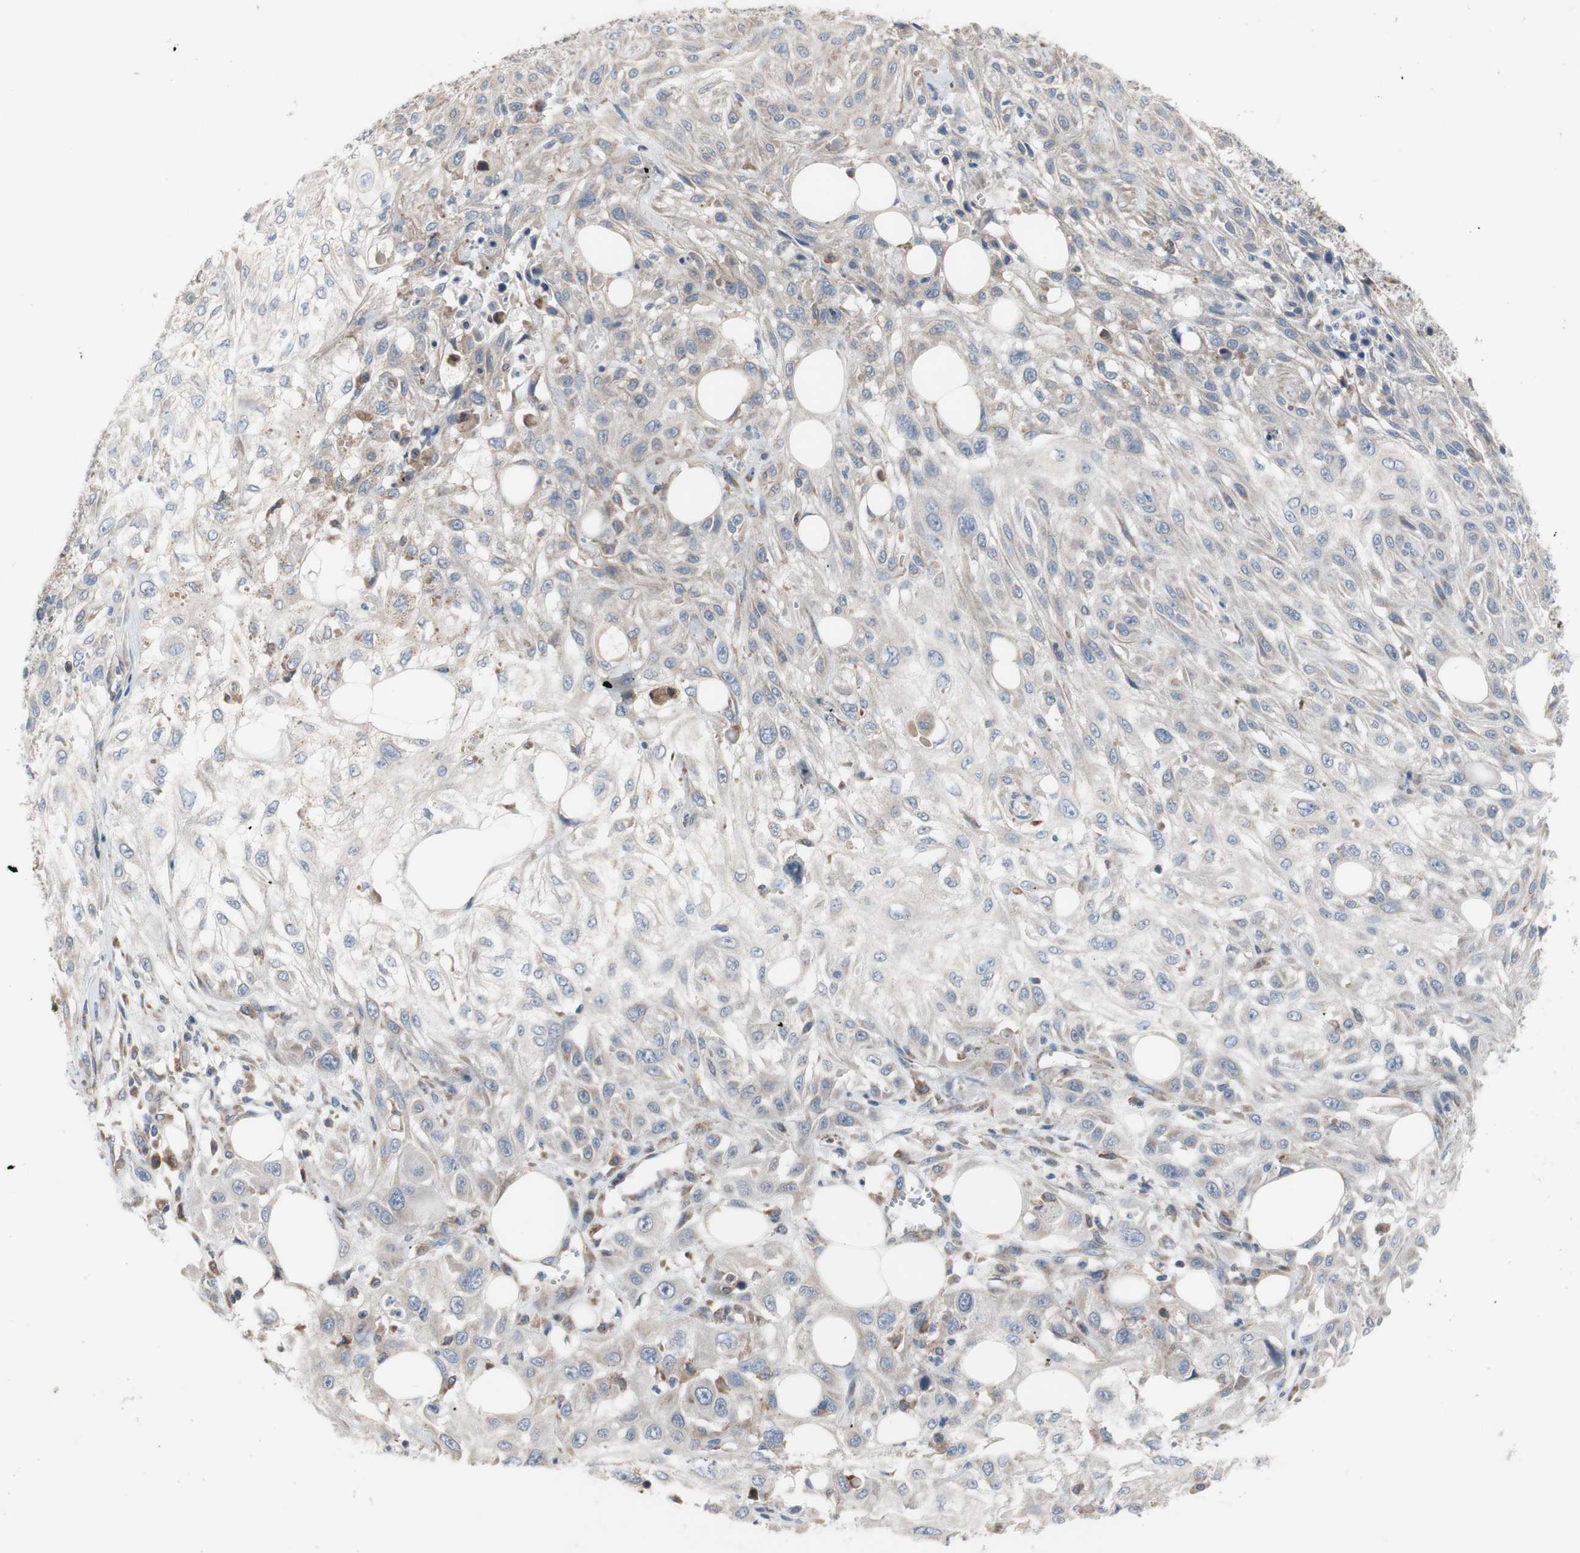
{"staining": {"intensity": "weak", "quantity": "25%-75%", "location": "cytoplasmic/membranous"}, "tissue": "skin cancer", "cell_type": "Tumor cells", "image_type": "cancer", "snomed": [{"axis": "morphology", "description": "Squamous cell carcinoma, NOS"}, {"axis": "topography", "description": "Skin"}], "caption": "There is low levels of weak cytoplasmic/membranous positivity in tumor cells of squamous cell carcinoma (skin), as demonstrated by immunohistochemical staining (brown color).", "gene": "TTC14", "patient": {"sex": "male", "age": 75}}